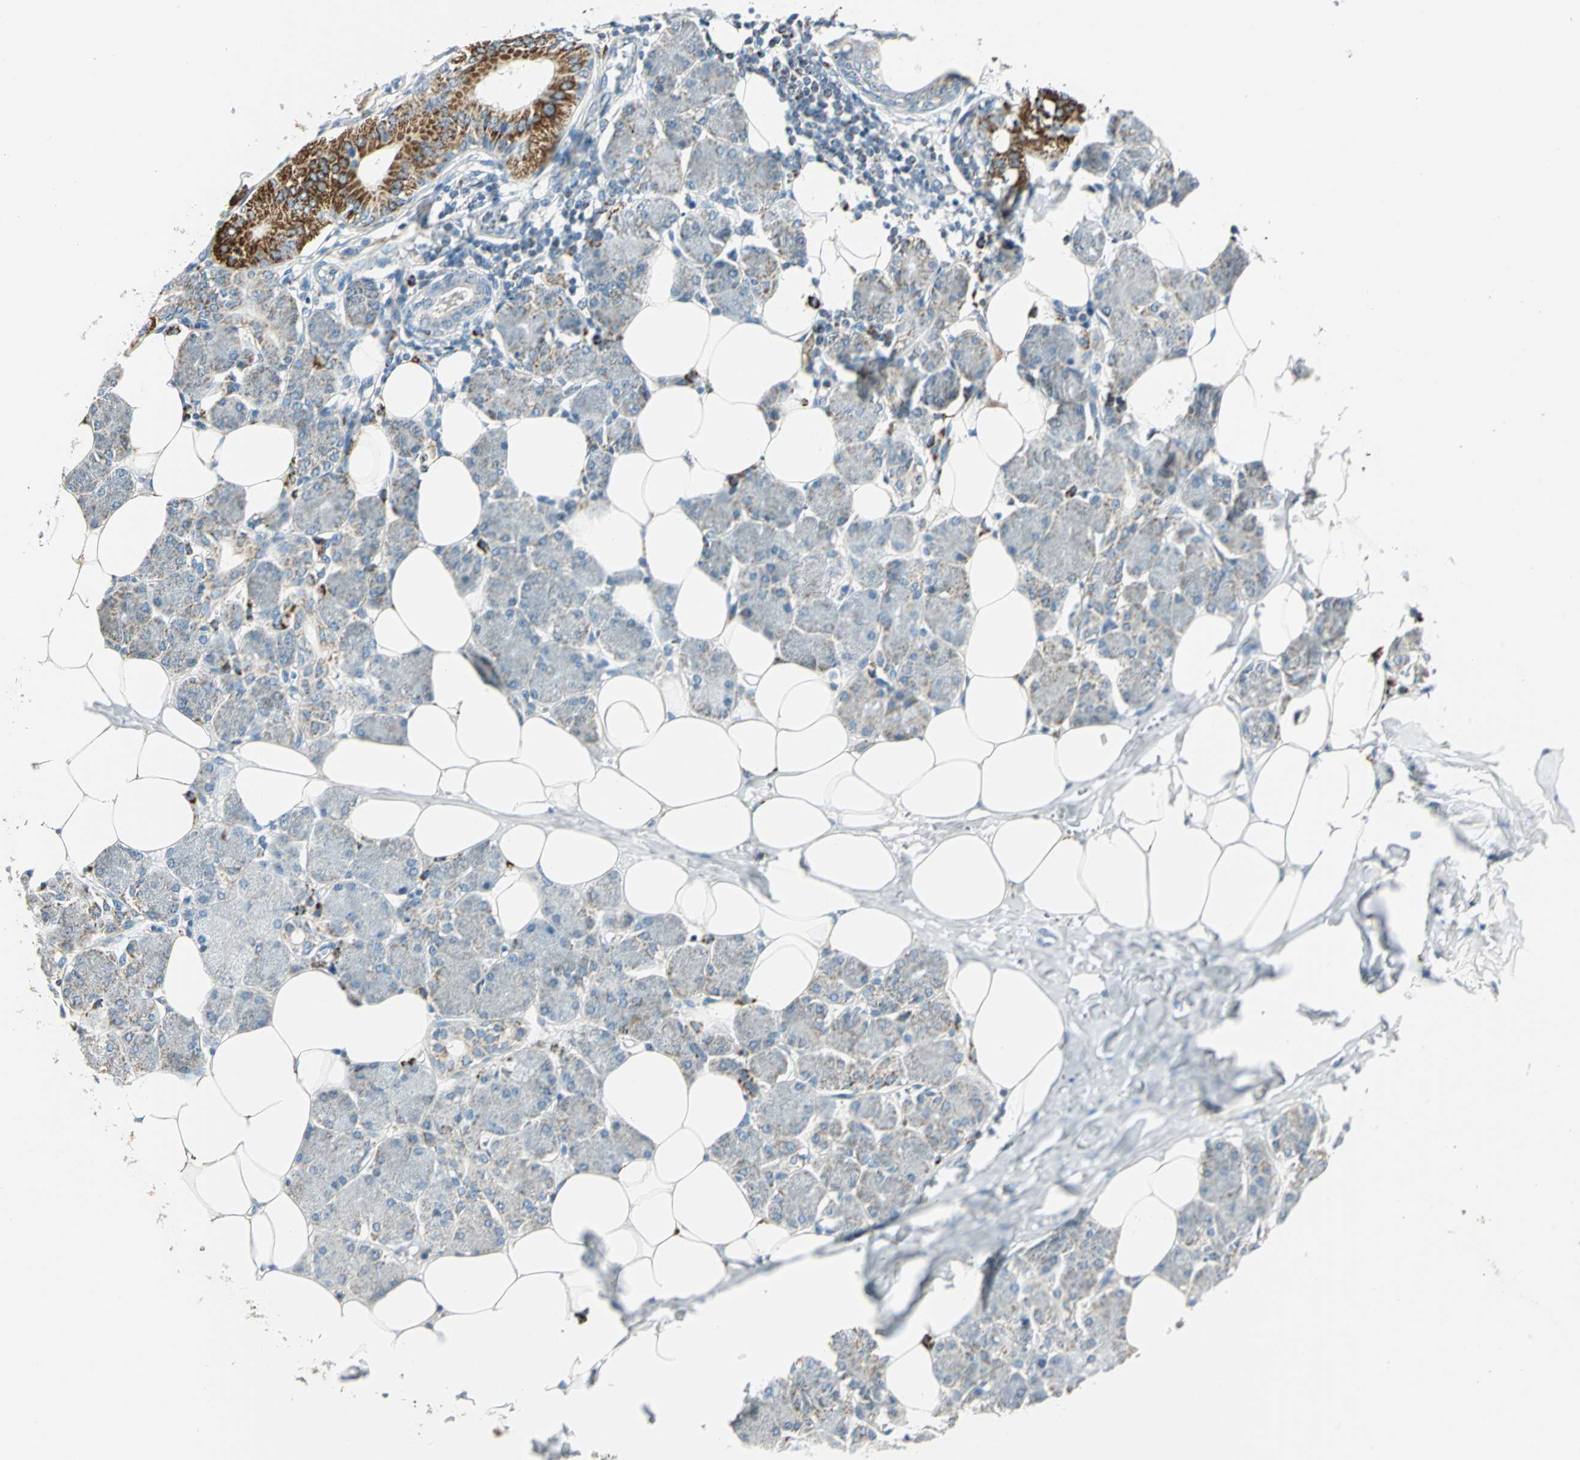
{"staining": {"intensity": "moderate", "quantity": "25%-75%", "location": "cytoplasmic/membranous"}, "tissue": "salivary gland", "cell_type": "Glandular cells", "image_type": "normal", "snomed": [{"axis": "morphology", "description": "Normal tissue, NOS"}, {"axis": "morphology", "description": "Adenoma, NOS"}, {"axis": "topography", "description": "Salivary gland"}], "caption": "Immunohistochemical staining of normal salivary gland exhibits medium levels of moderate cytoplasmic/membranous expression in about 25%-75% of glandular cells.", "gene": "ACADM", "patient": {"sex": "female", "age": 32}}